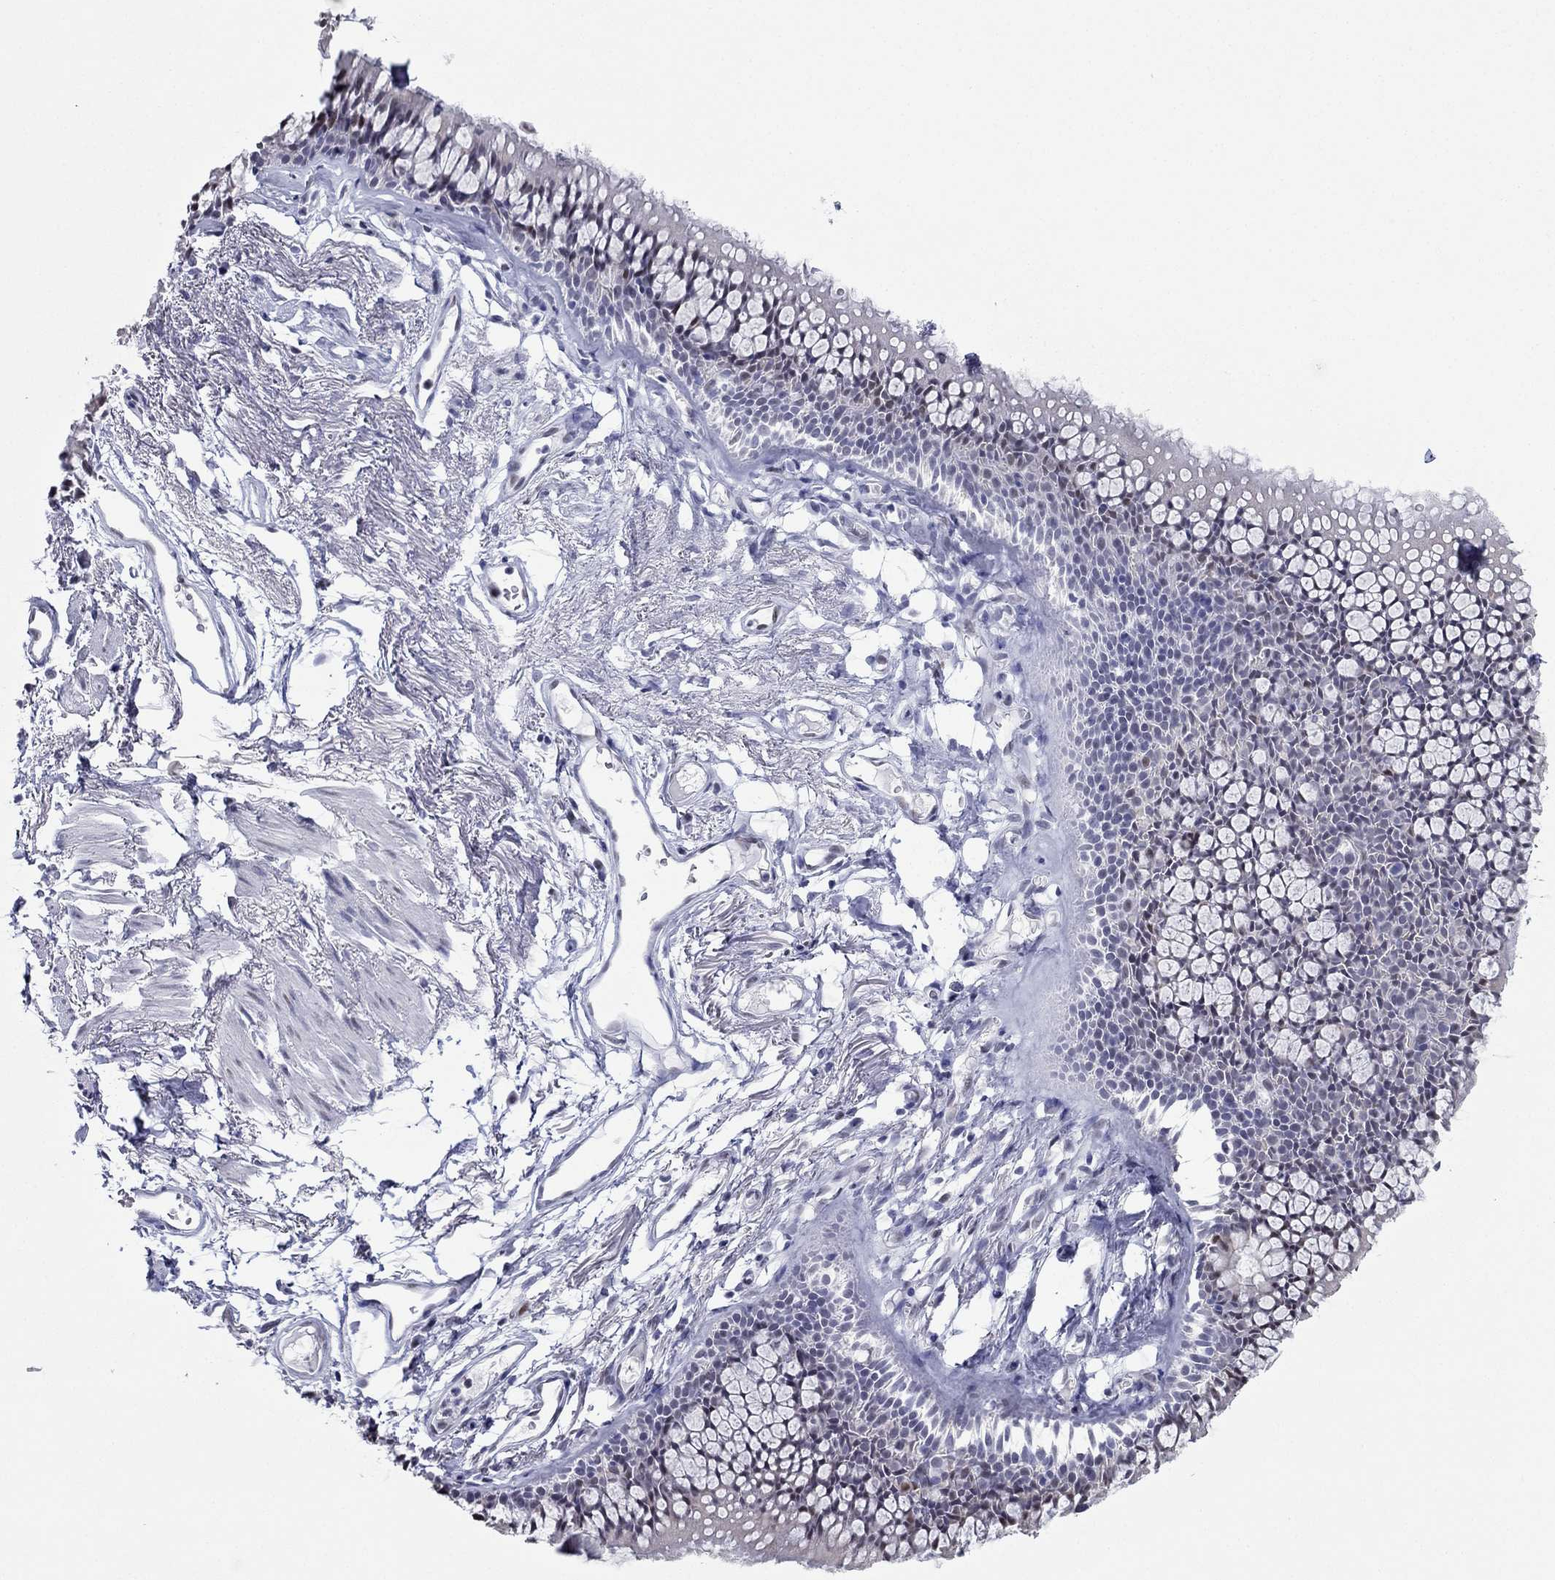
{"staining": {"intensity": "negative", "quantity": "none", "location": "none"}, "tissue": "adipose tissue", "cell_type": "Adipocytes", "image_type": "normal", "snomed": [{"axis": "morphology", "description": "Normal tissue, NOS"}, {"axis": "topography", "description": "Cartilage tissue"}, {"axis": "topography", "description": "Bronchus"}], "caption": "Immunohistochemical staining of unremarkable adipose tissue displays no significant positivity in adipocytes.", "gene": "PPM1G", "patient": {"sex": "female", "age": 79}}